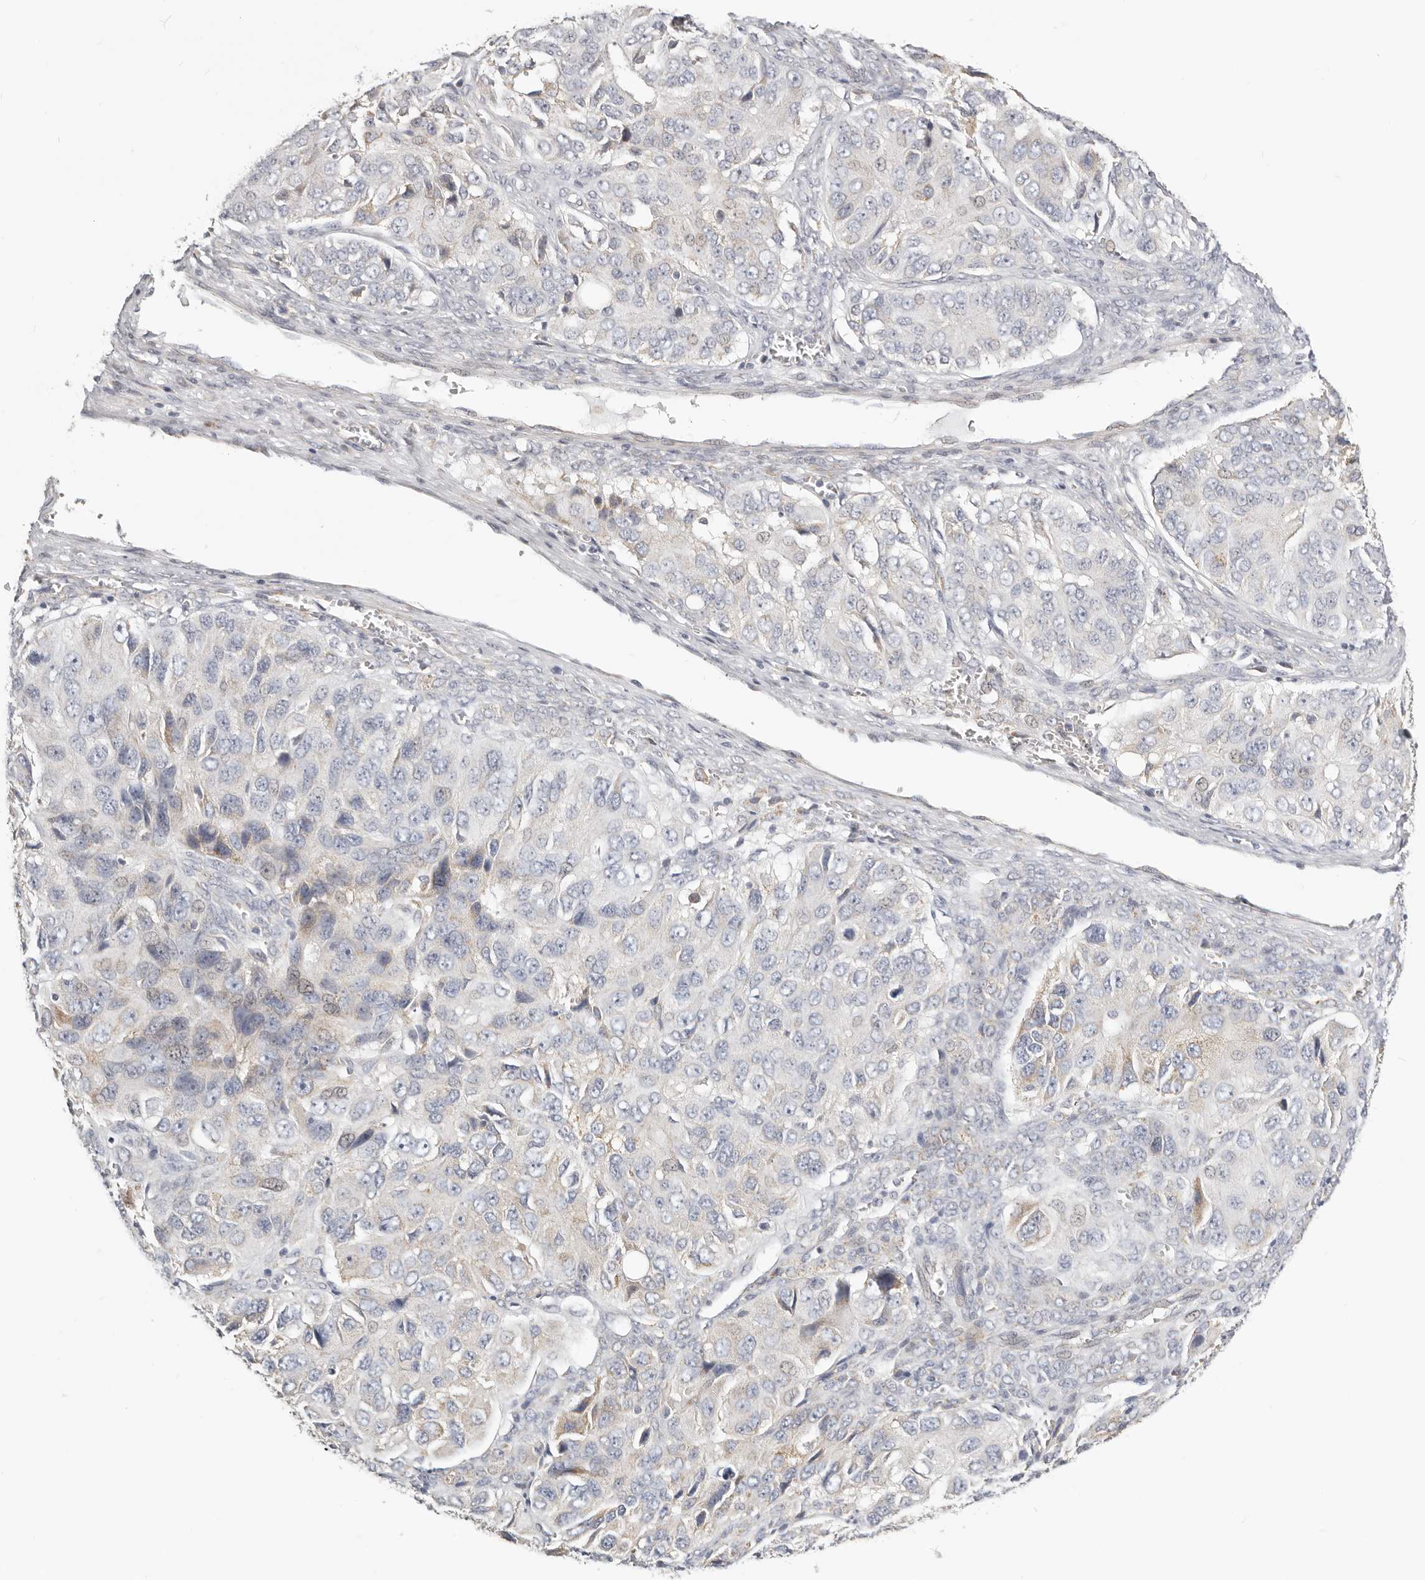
{"staining": {"intensity": "negative", "quantity": "none", "location": "none"}, "tissue": "ovarian cancer", "cell_type": "Tumor cells", "image_type": "cancer", "snomed": [{"axis": "morphology", "description": "Carcinoma, endometroid"}, {"axis": "topography", "description": "Ovary"}], "caption": "High power microscopy histopathology image of an immunohistochemistry (IHC) micrograph of ovarian cancer, revealing no significant expression in tumor cells.", "gene": "IL32", "patient": {"sex": "female", "age": 51}}